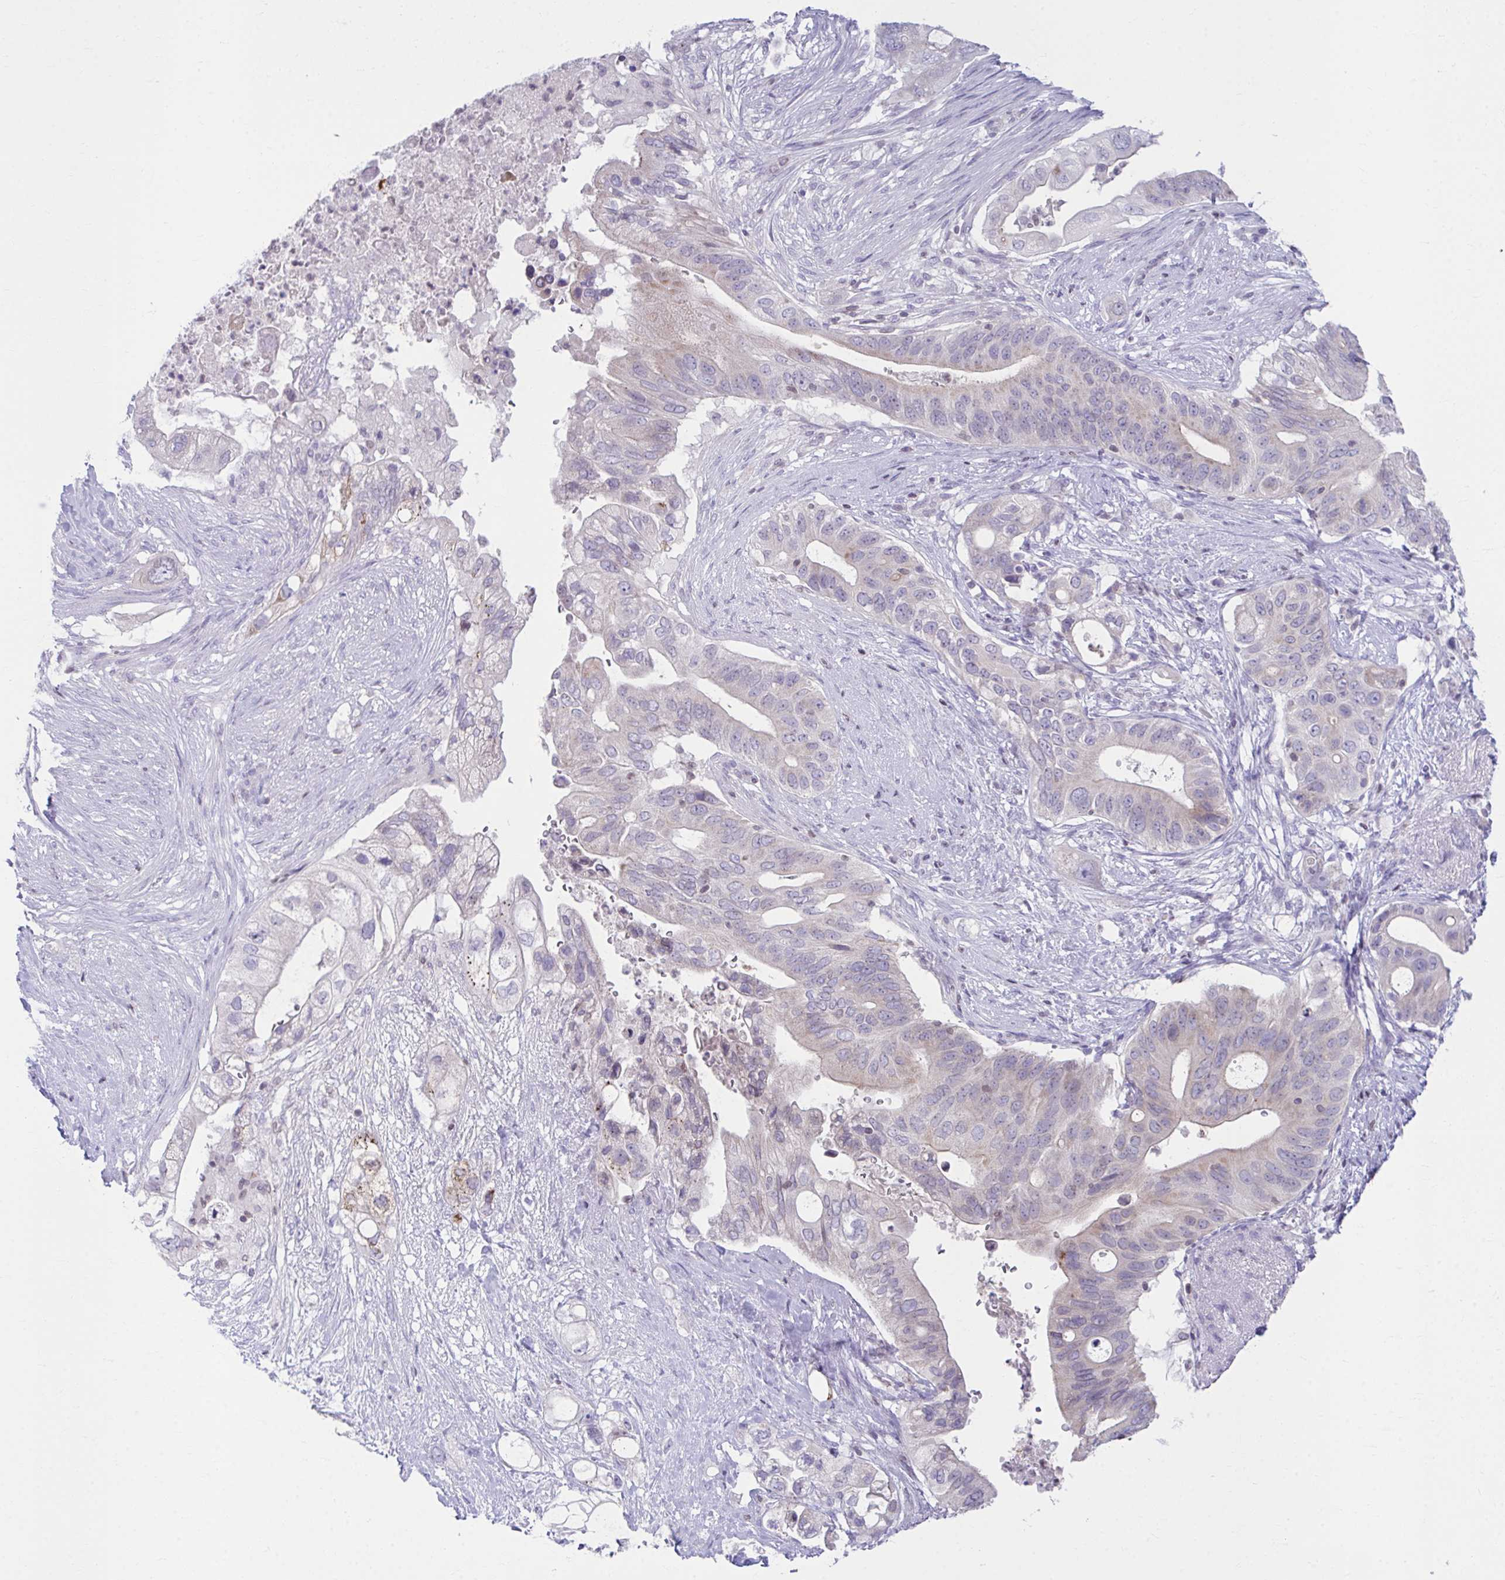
{"staining": {"intensity": "negative", "quantity": "none", "location": "none"}, "tissue": "pancreatic cancer", "cell_type": "Tumor cells", "image_type": "cancer", "snomed": [{"axis": "morphology", "description": "Adenocarcinoma, NOS"}, {"axis": "topography", "description": "Pancreas"}], "caption": "Human pancreatic cancer (adenocarcinoma) stained for a protein using immunohistochemistry shows no positivity in tumor cells.", "gene": "OR7A5", "patient": {"sex": "female", "age": 72}}